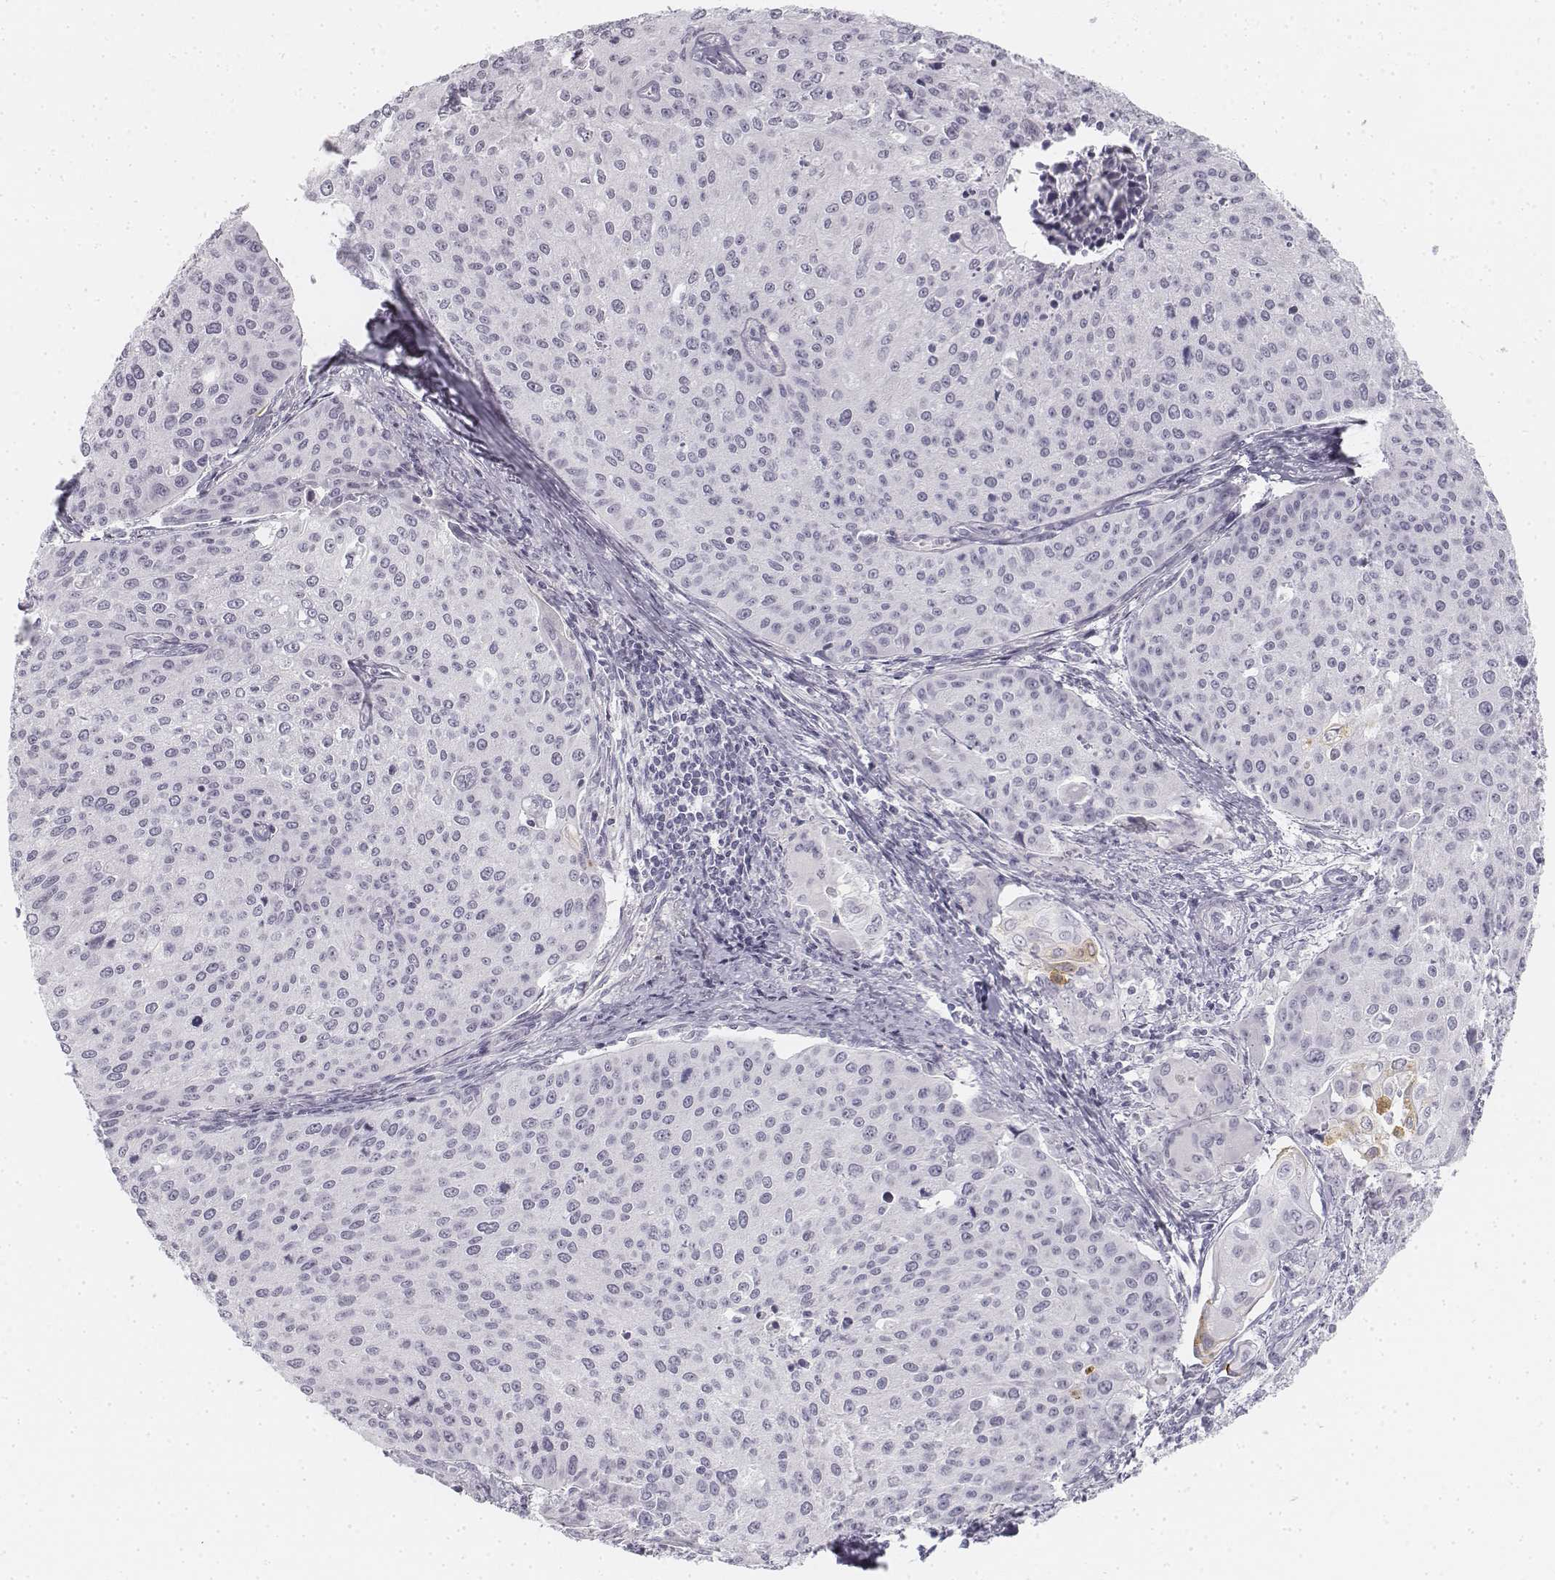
{"staining": {"intensity": "negative", "quantity": "none", "location": "none"}, "tissue": "cervical cancer", "cell_type": "Tumor cells", "image_type": "cancer", "snomed": [{"axis": "morphology", "description": "Squamous cell carcinoma, NOS"}, {"axis": "topography", "description": "Cervix"}], "caption": "Immunohistochemistry (IHC) photomicrograph of neoplastic tissue: squamous cell carcinoma (cervical) stained with DAB reveals no significant protein staining in tumor cells.", "gene": "KRT25", "patient": {"sex": "female", "age": 38}}